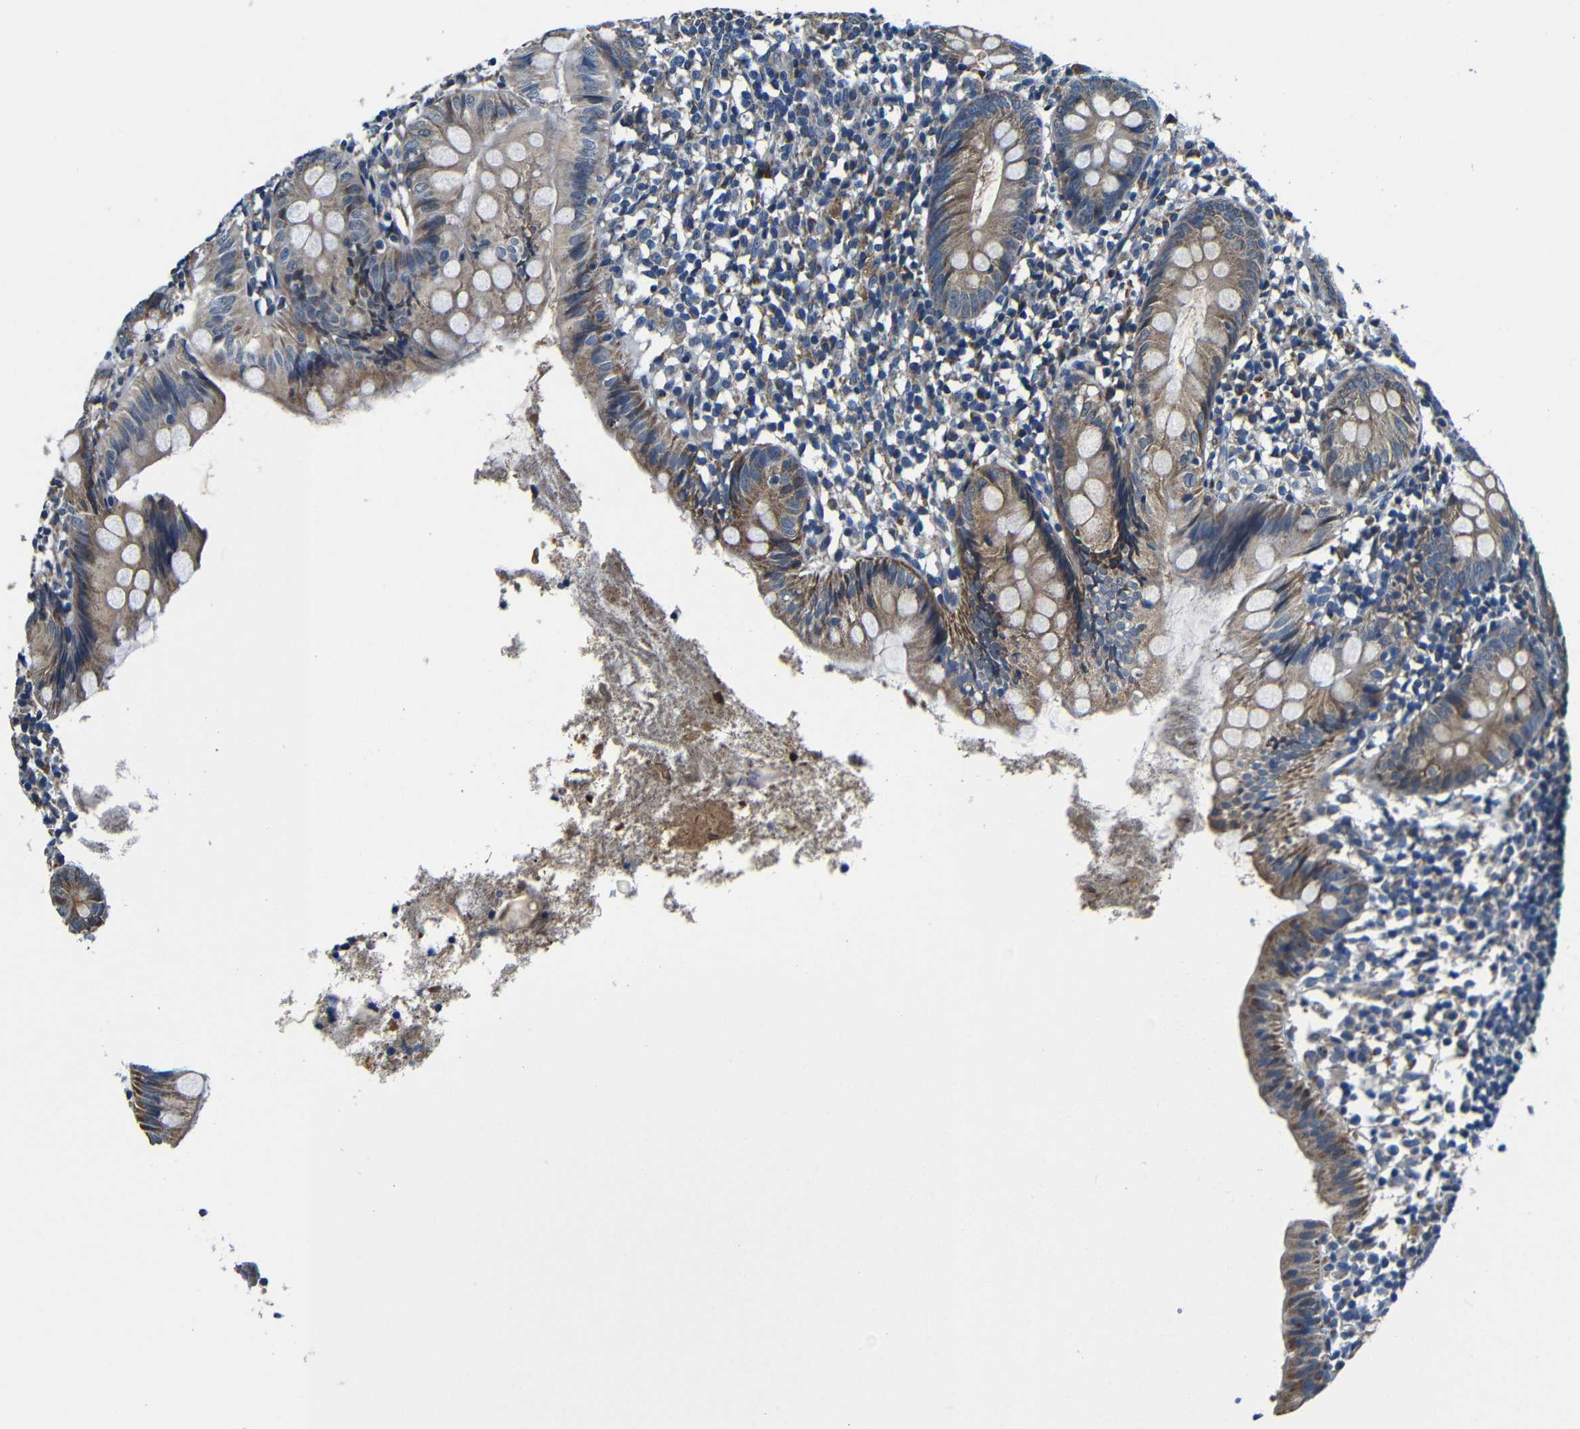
{"staining": {"intensity": "moderate", "quantity": ">75%", "location": "cytoplasmic/membranous"}, "tissue": "appendix", "cell_type": "Glandular cells", "image_type": "normal", "snomed": [{"axis": "morphology", "description": "Normal tissue, NOS"}, {"axis": "topography", "description": "Appendix"}], "caption": "This is an image of IHC staining of benign appendix, which shows moderate staining in the cytoplasmic/membranous of glandular cells.", "gene": "FKBP14", "patient": {"sex": "female", "age": 20}}